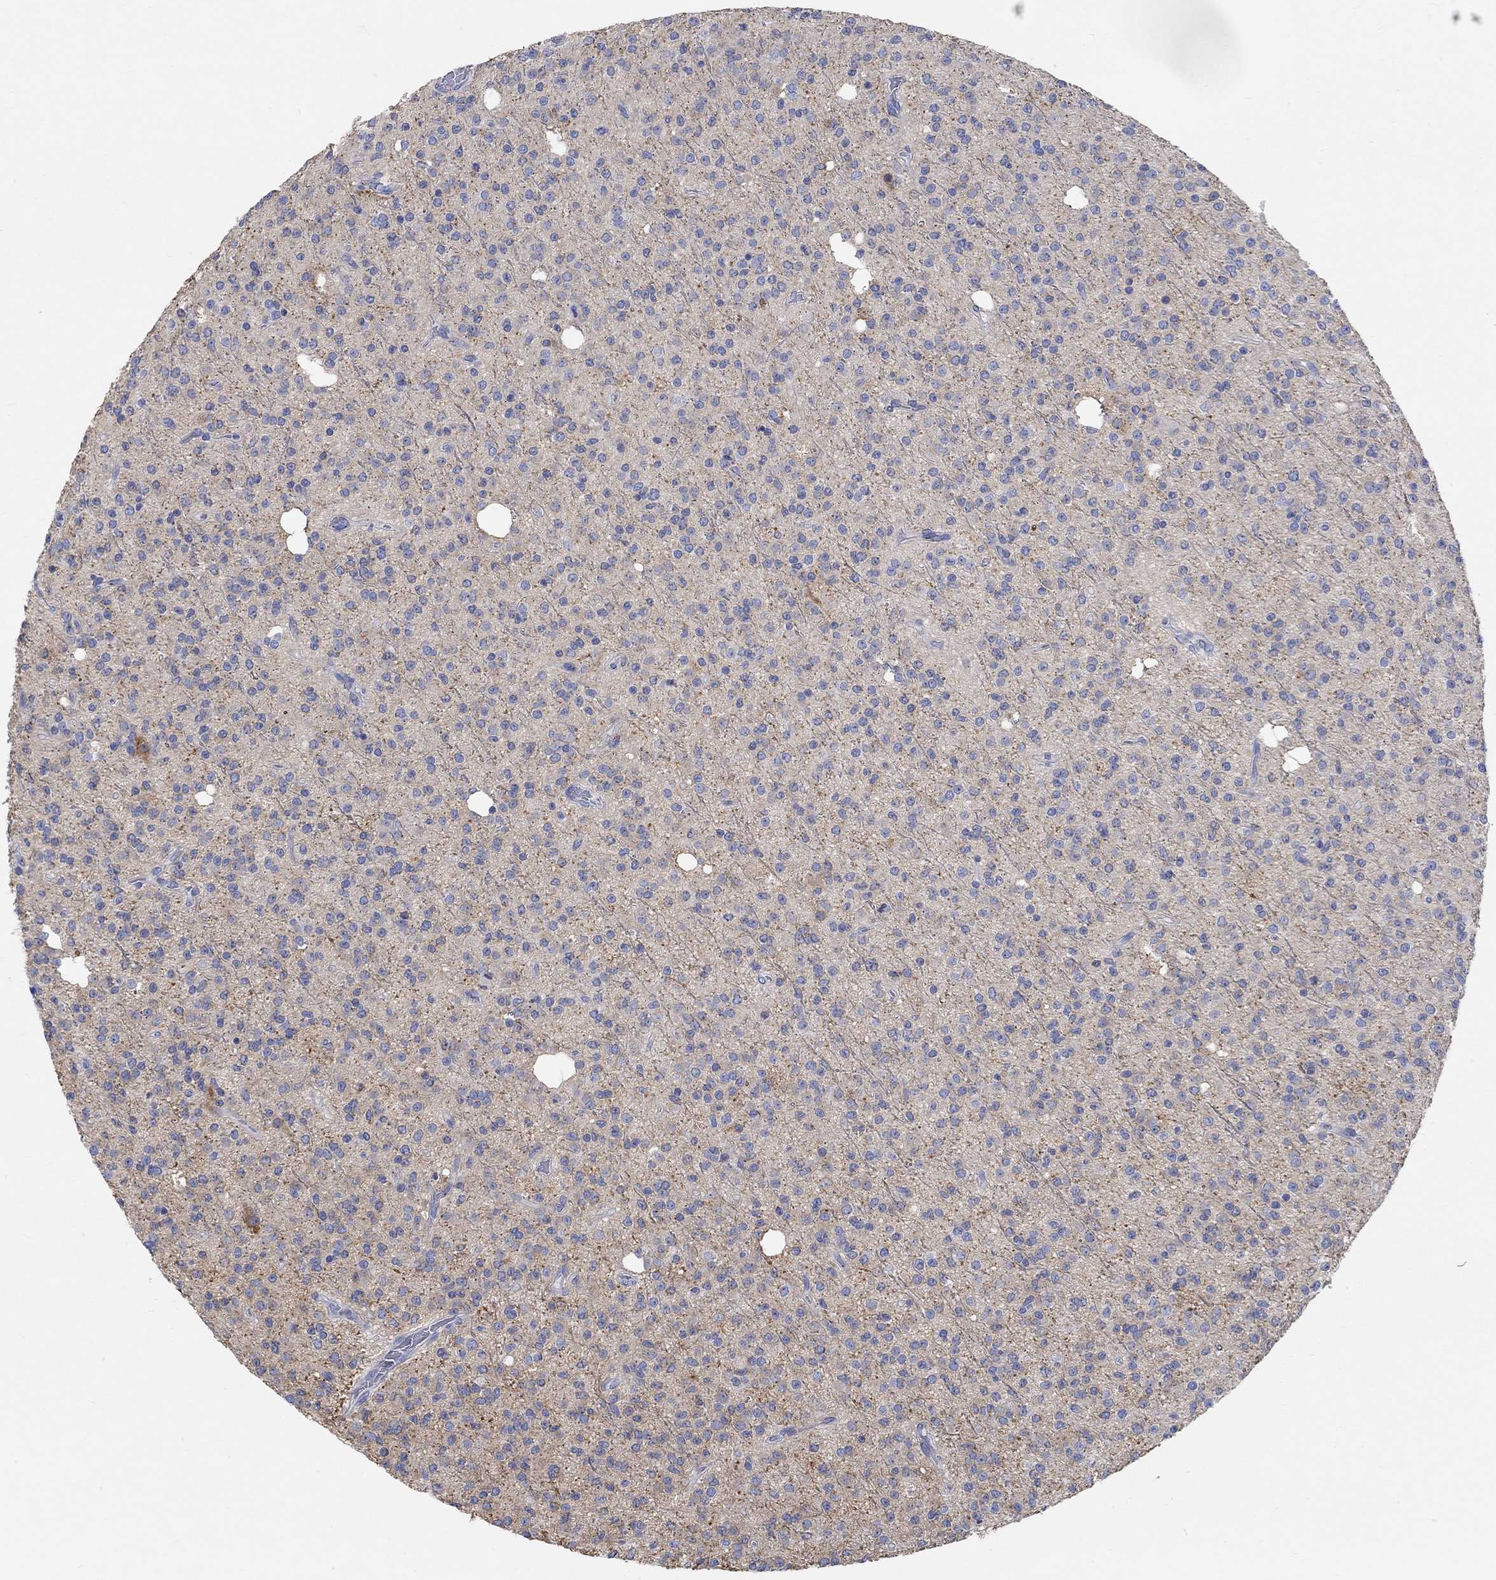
{"staining": {"intensity": "negative", "quantity": "none", "location": "none"}, "tissue": "glioma", "cell_type": "Tumor cells", "image_type": "cancer", "snomed": [{"axis": "morphology", "description": "Glioma, malignant, Low grade"}, {"axis": "topography", "description": "Brain"}], "caption": "Tumor cells show no significant protein positivity in glioma.", "gene": "NAV3", "patient": {"sex": "male", "age": 27}}